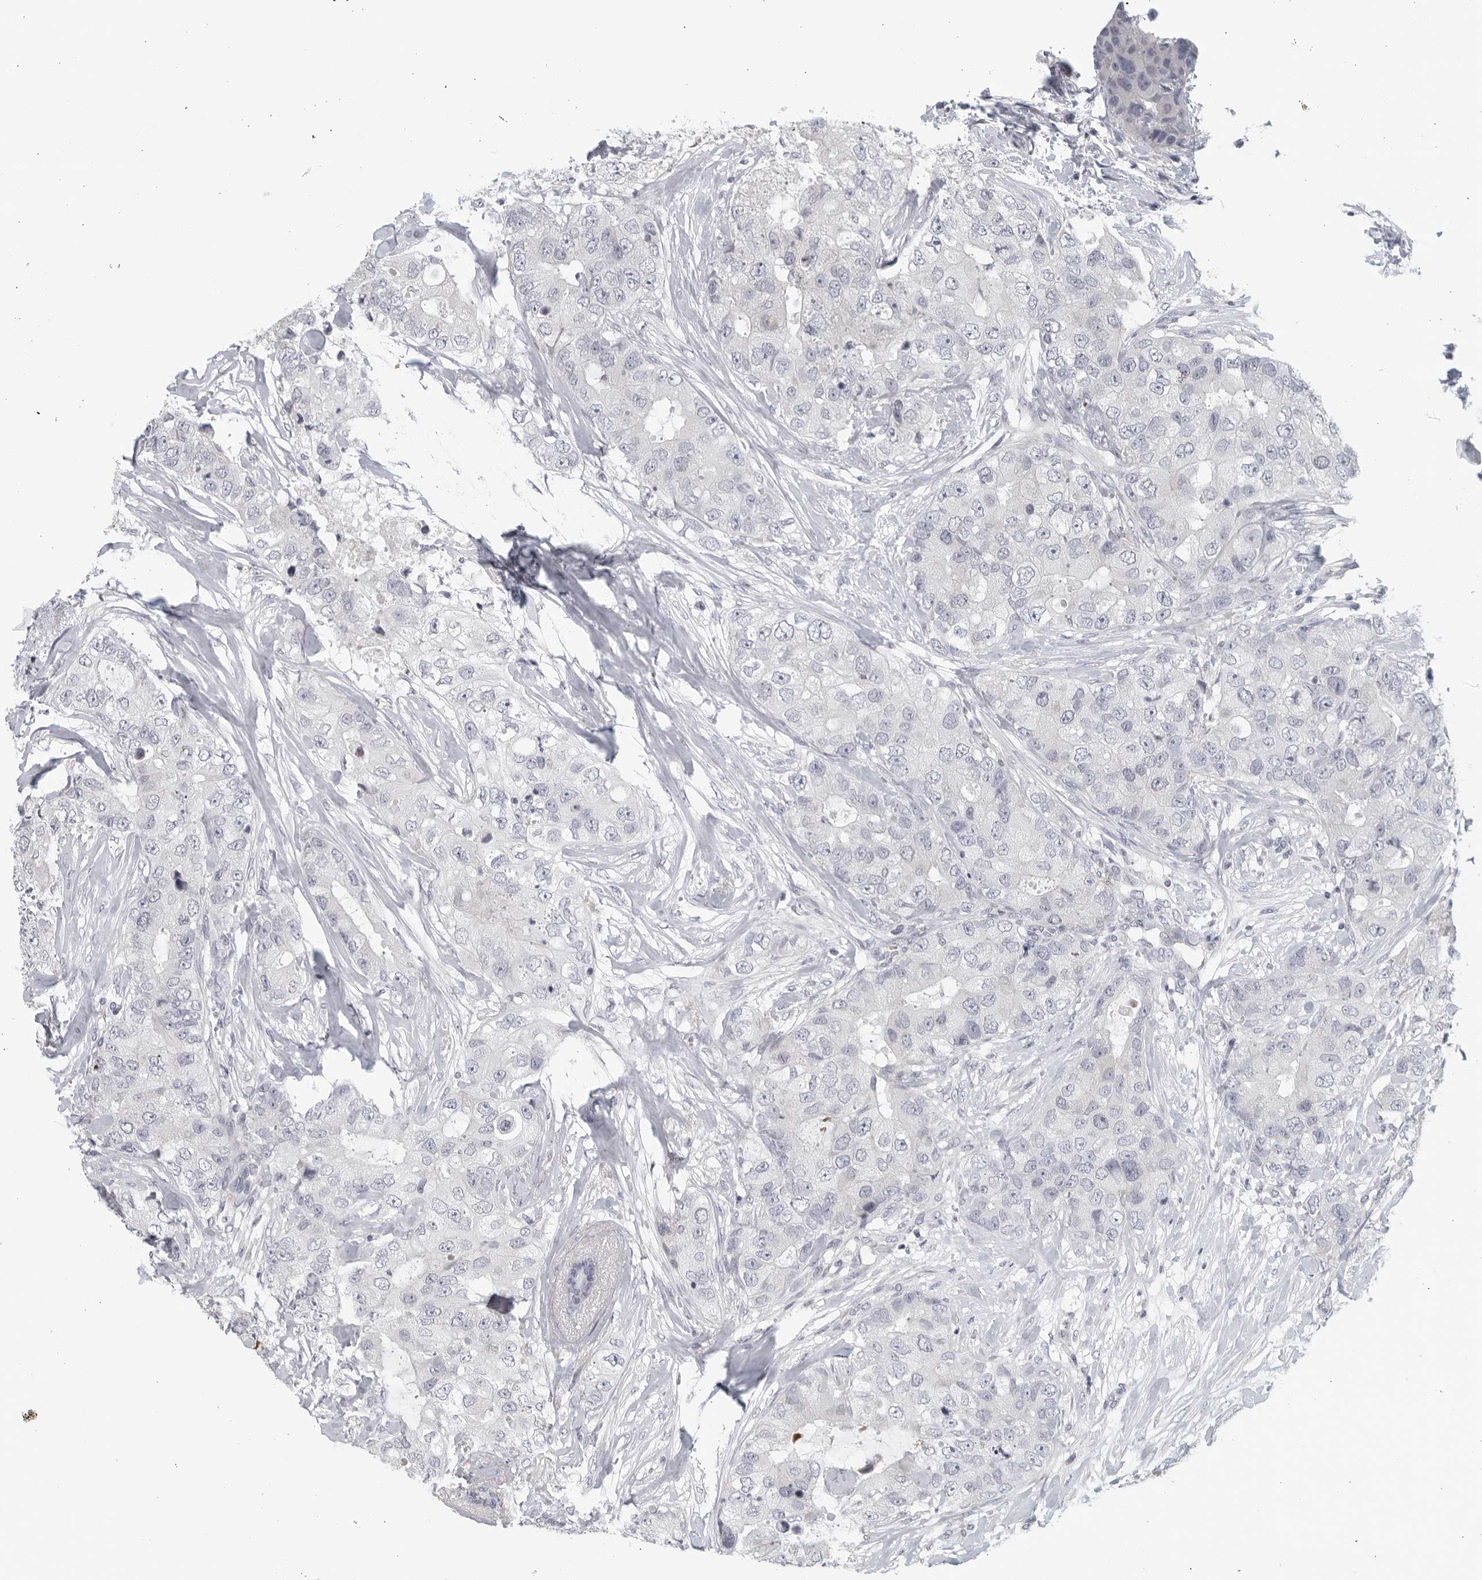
{"staining": {"intensity": "negative", "quantity": "none", "location": "none"}, "tissue": "breast cancer", "cell_type": "Tumor cells", "image_type": "cancer", "snomed": [{"axis": "morphology", "description": "Duct carcinoma"}, {"axis": "topography", "description": "Breast"}], "caption": "Breast cancer (invasive ductal carcinoma) stained for a protein using IHC shows no positivity tumor cells.", "gene": "MATN1", "patient": {"sex": "female", "age": 62}}